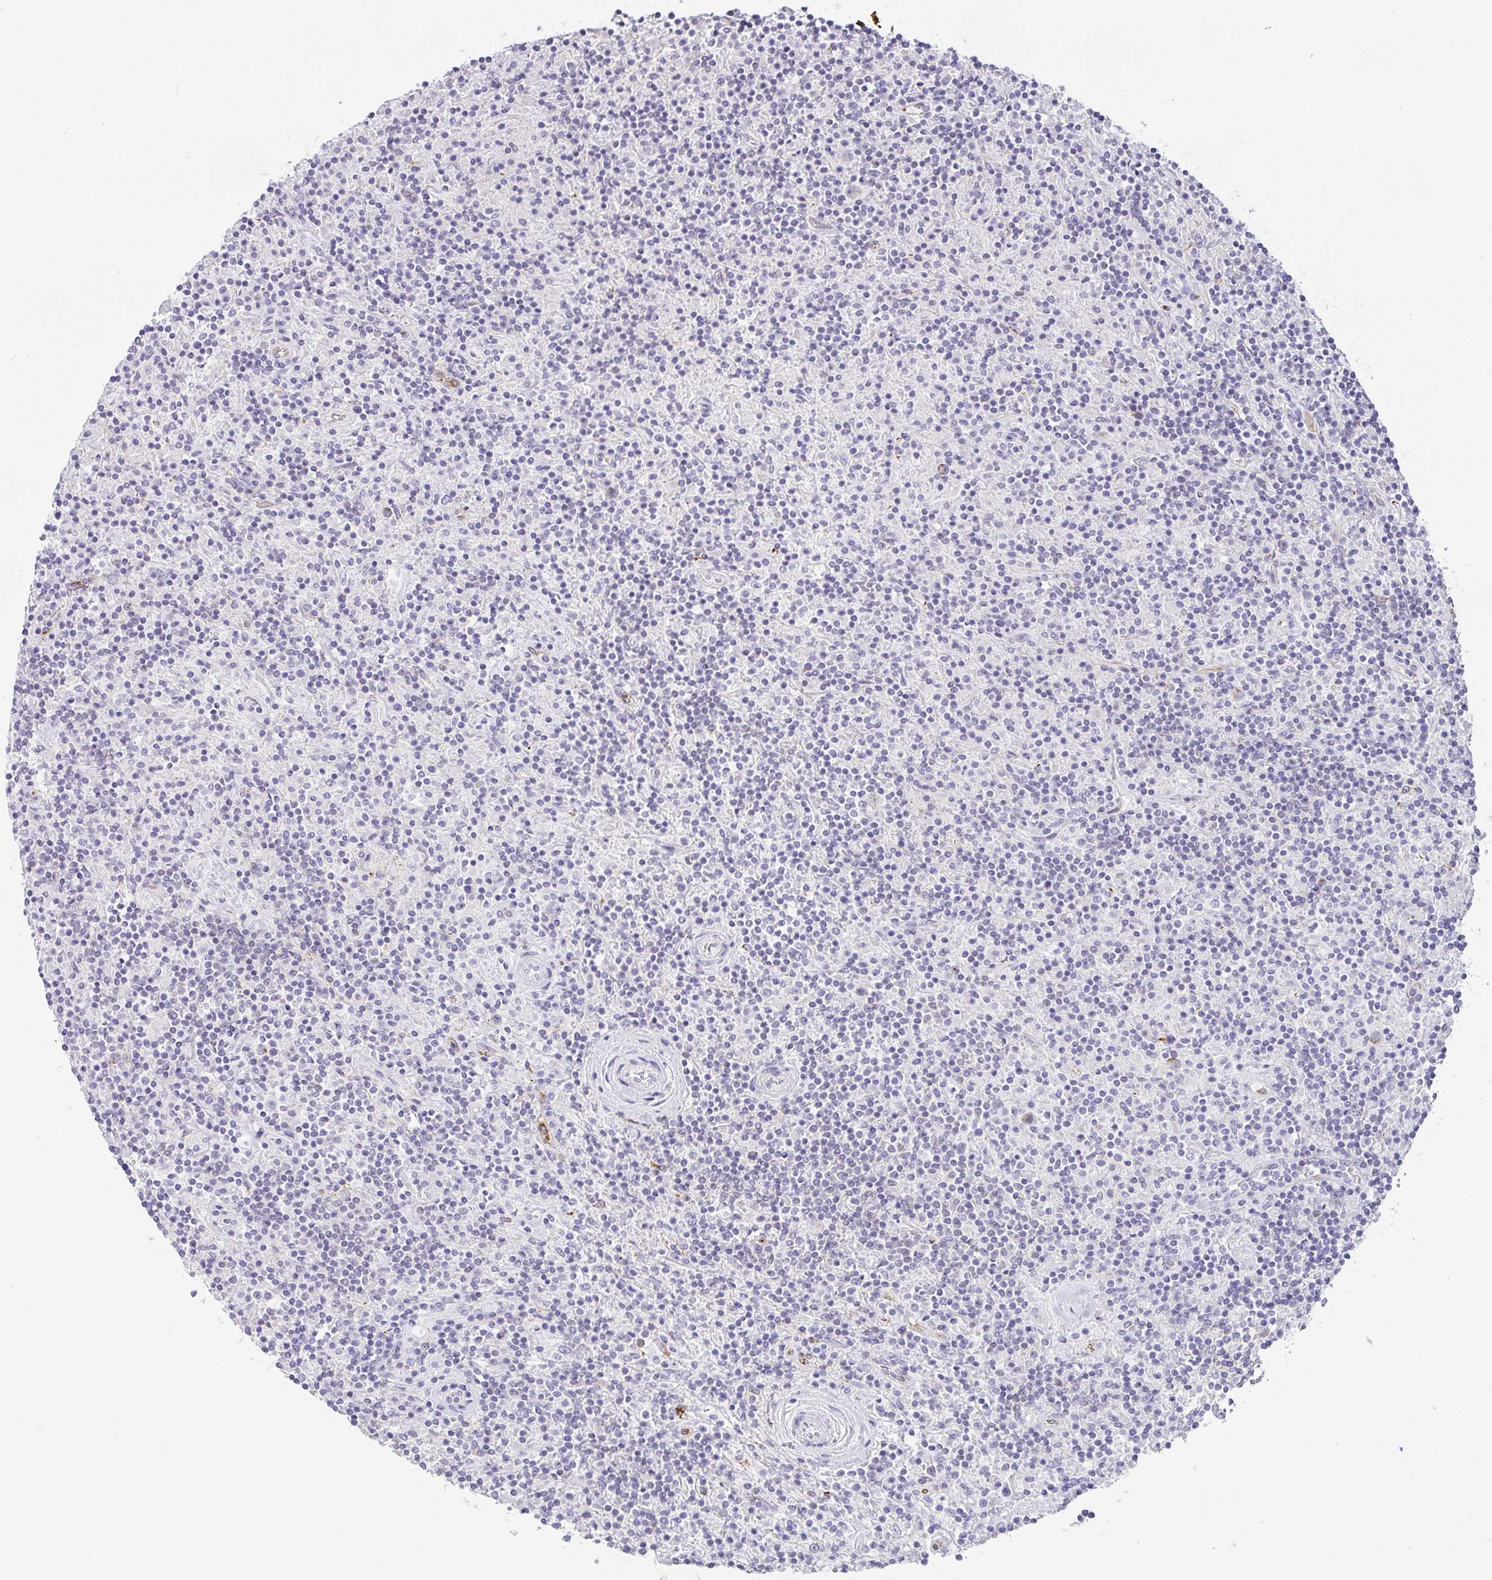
{"staining": {"intensity": "negative", "quantity": "none", "location": "none"}, "tissue": "lymphoma", "cell_type": "Tumor cells", "image_type": "cancer", "snomed": [{"axis": "morphology", "description": "Hodgkin's disease, NOS"}, {"axis": "topography", "description": "Lymph node"}], "caption": "Hodgkin's disease stained for a protein using immunohistochemistry (IHC) shows no staining tumor cells.", "gene": "LIPE", "patient": {"sex": "male", "age": 70}}